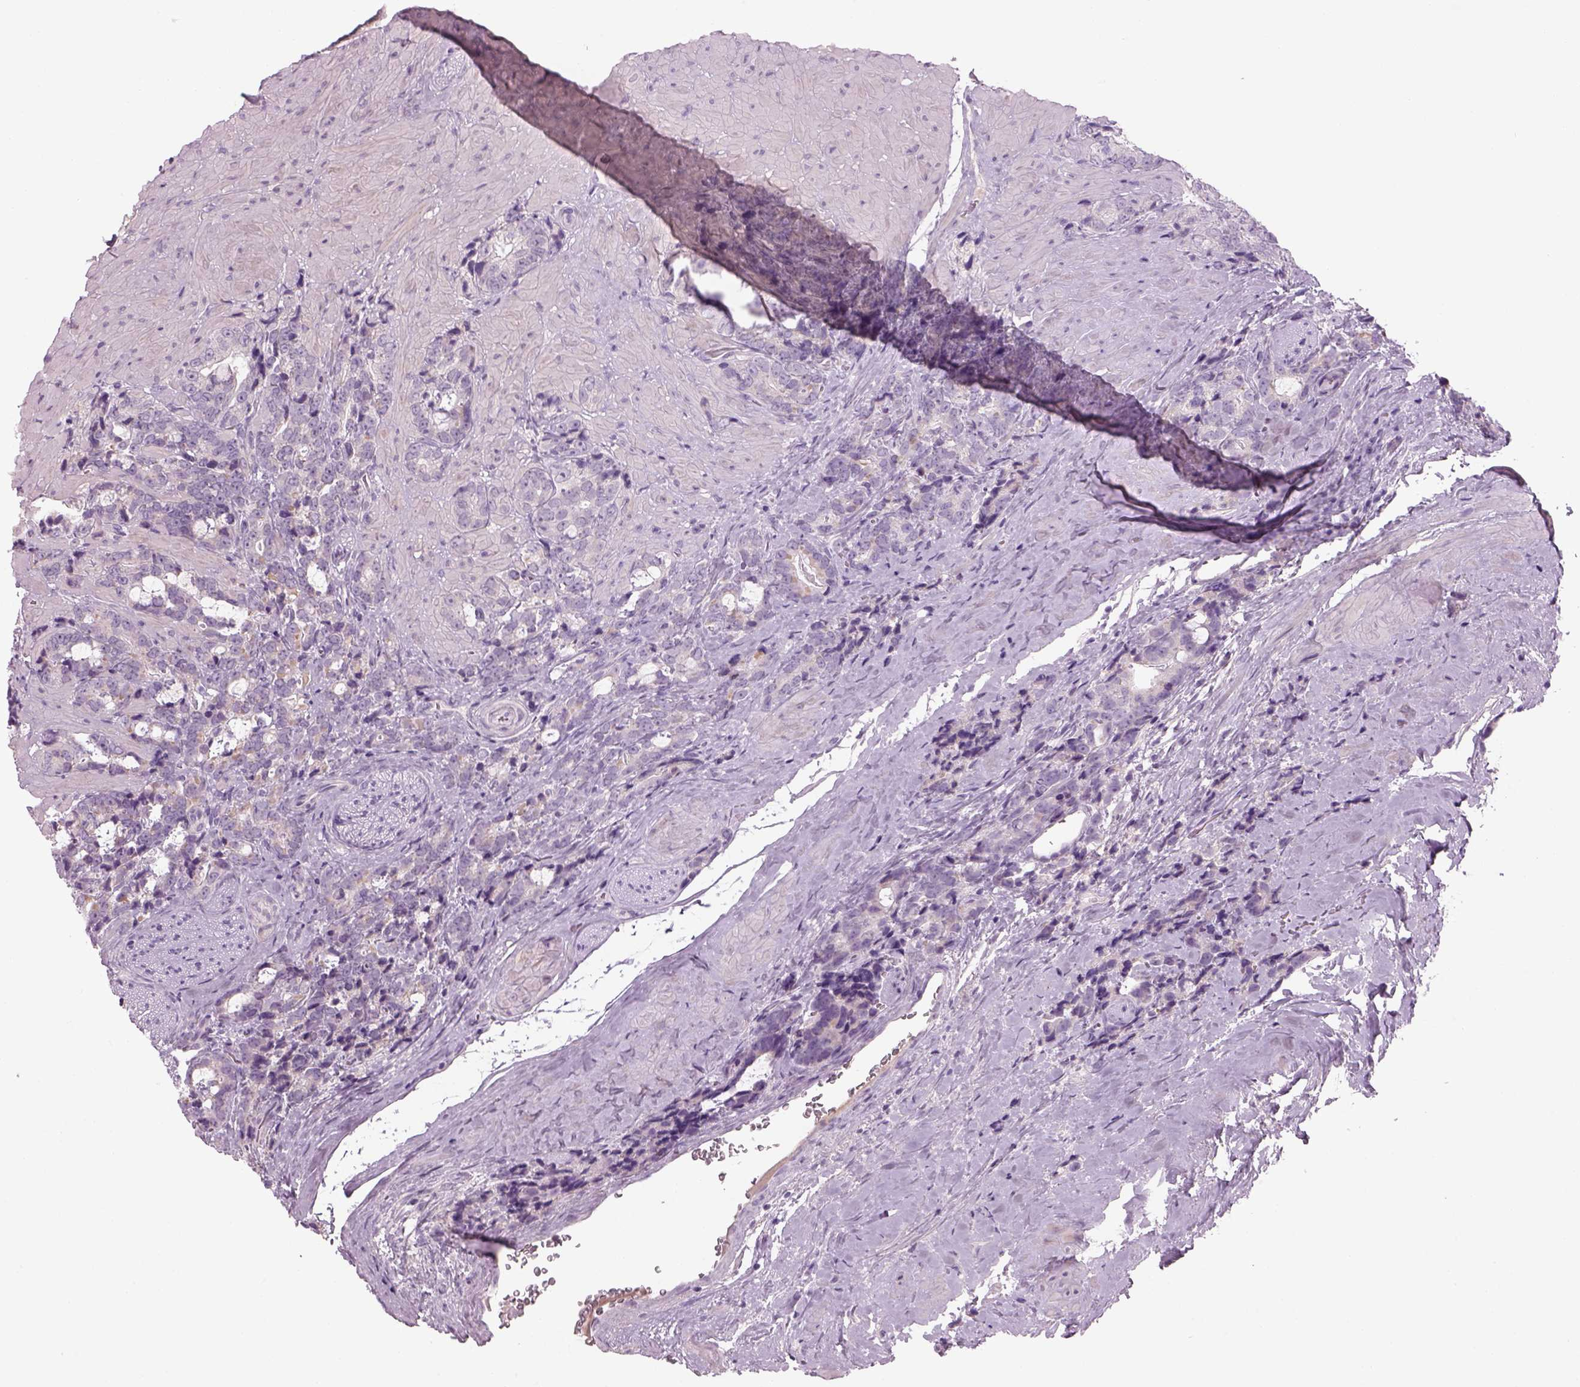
{"staining": {"intensity": "negative", "quantity": "none", "location": "none"}, "tissue": "prostate cancer", "cell_type": "Tumor cells", "image_type": "cancer", "snomed": [{"axis": "morphology", "description": "Adenocarcinoma, High grade"}, {"axis": "topography", "description": "Prostate"}], "caption": "IHC histopathology image of human adenocarcinoma (high-grade) (prostate) stained for a protein (brown), which shows no expression in tumor cells.", "gene": "MDH1B", "patient": {"sex": "male", "age": 74}}